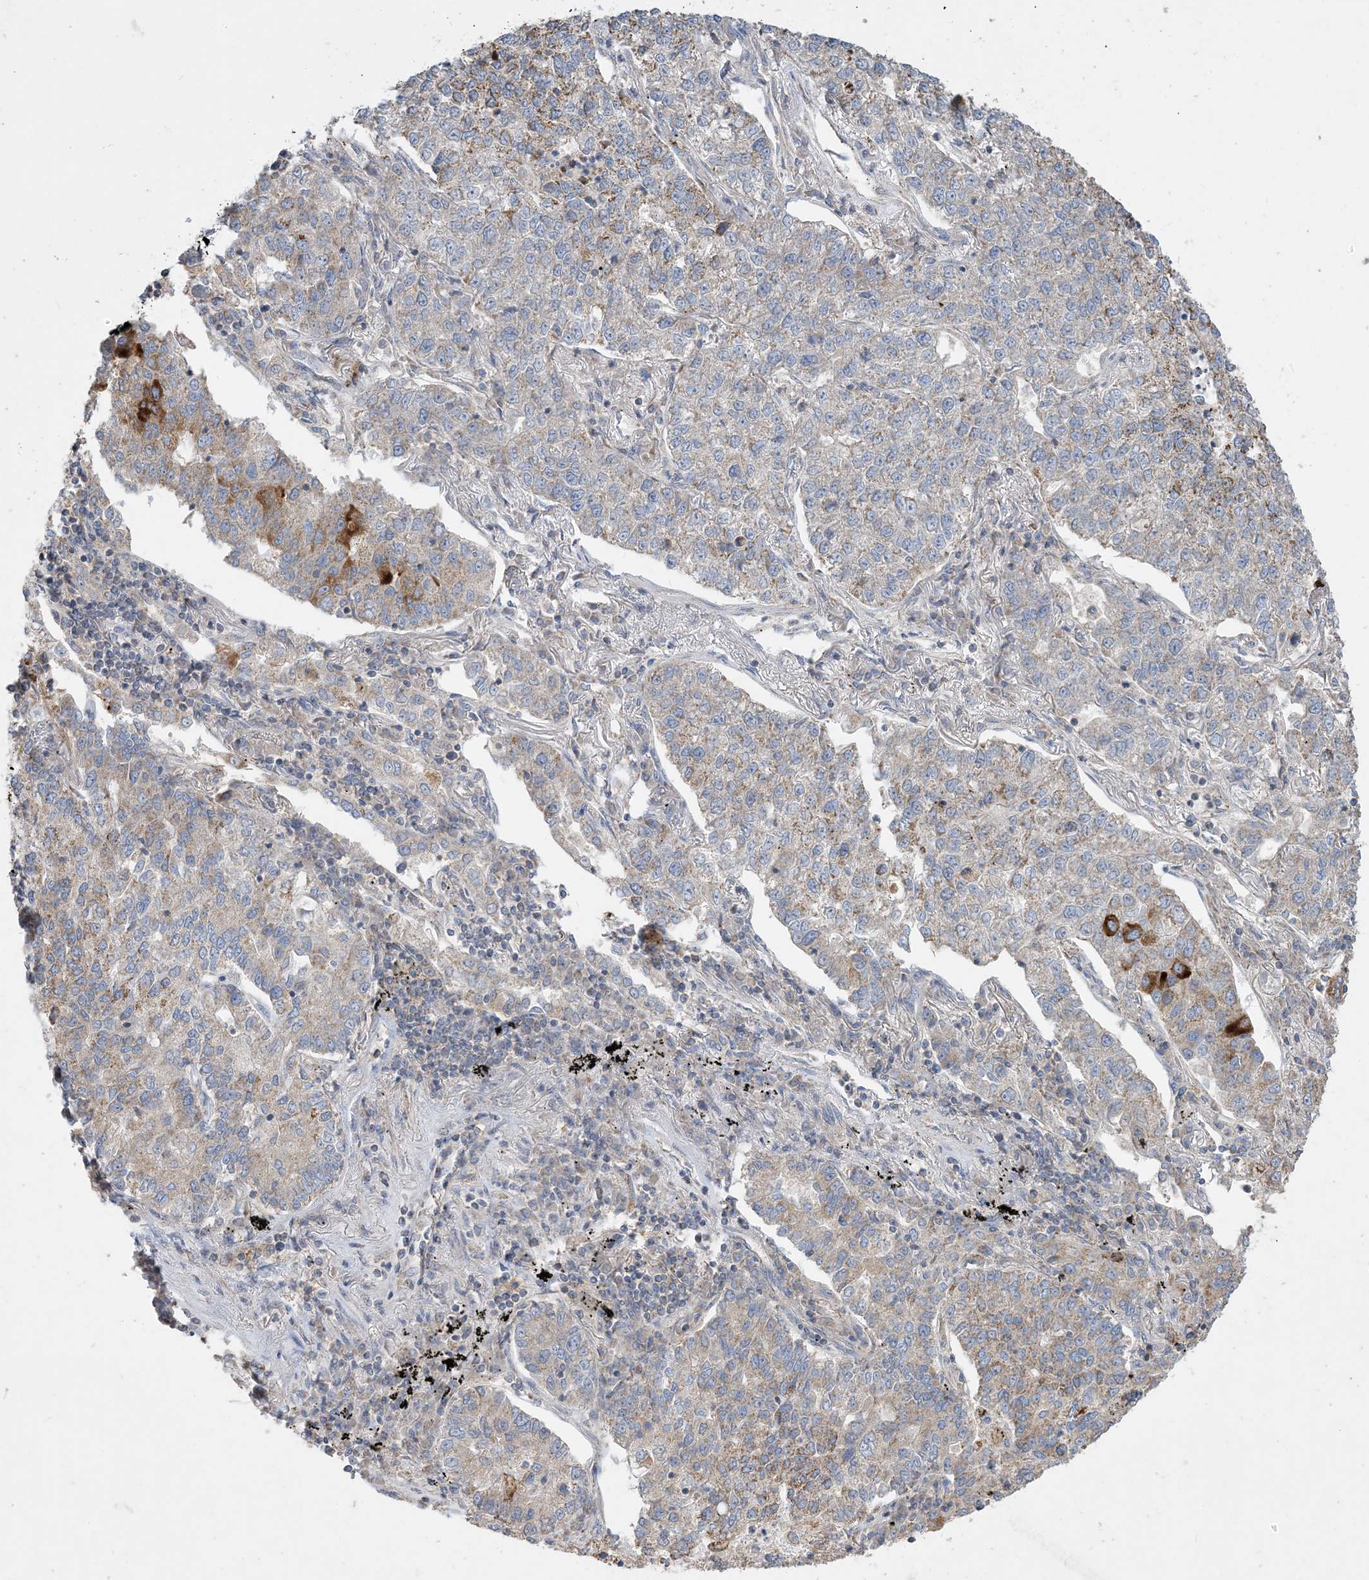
{"staining": {"intensity": "strong", "quantity": "<25%", "location": "cytoplasmic/membranous"}, "tissue": "lung cancer", "cell_type": "Tumor cells", "image_type": "cancer", "snomed": [{"axis": "morphology", "description": "Adenocarcinoma, NOS"}, {"axis": "topography", "description": "Lung"}], "caption": "This micrograph reveals immunohistochemistry (IHC) staining of lung cancer, with medium strong cytoplasmic/membranous expression in approximately <25% of tumor cells.", "gene": "ECHDC1", "patient": {"sex": "male", "age": 49}}